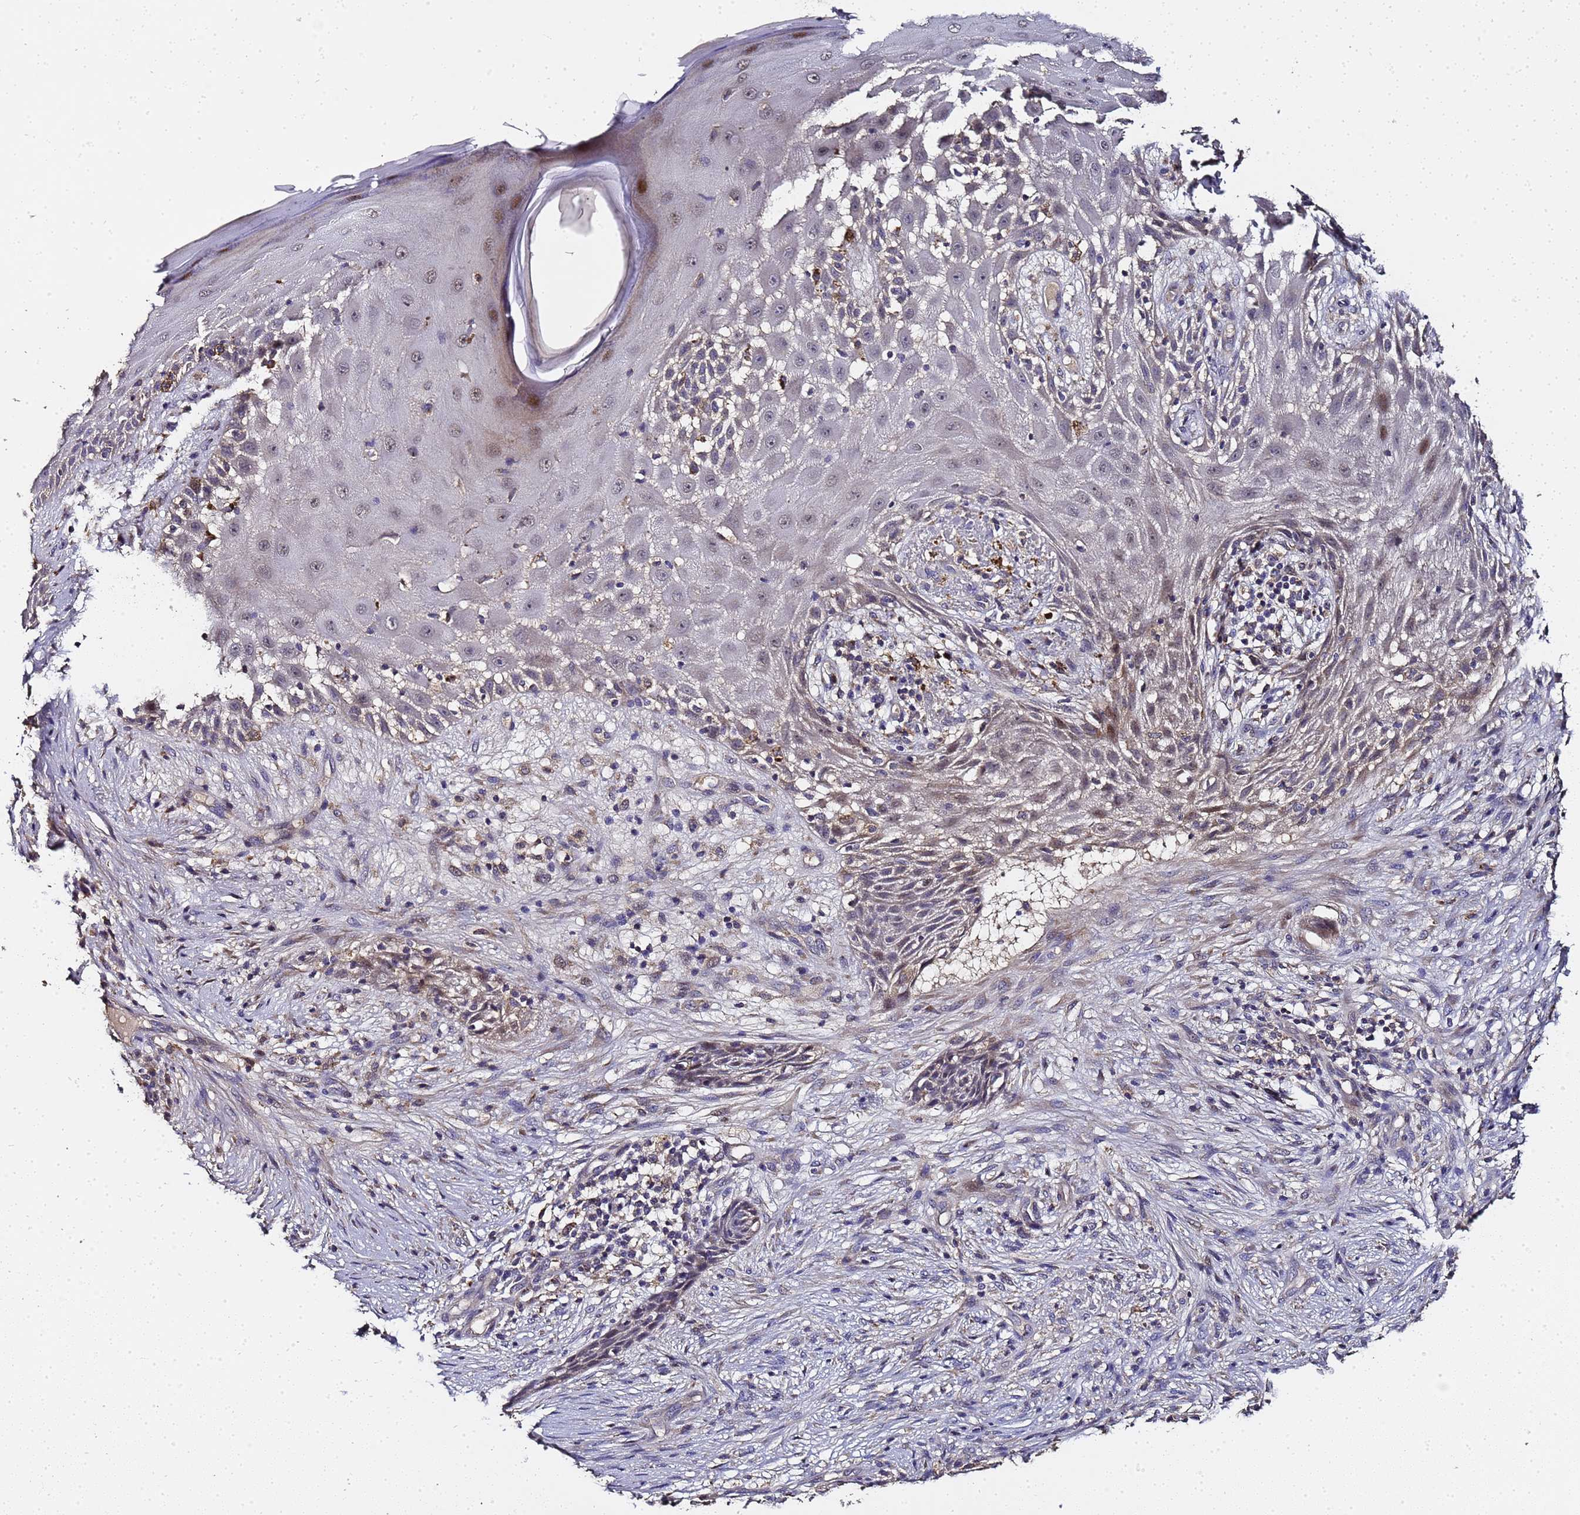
{"staining": {"intensity": "weak", "quantity": "<25%", "location": "nuclear"}, "tissue": "skin cancer", "cell_type": "Tumor cells", "image_type": "cancer", "snomed": [{"axis": "morphology", "description": "Basal cell carcinoma"}, {"axis": "topography", "description": "Skin"}], "caption": "Histopathology image shows no significant protein staining in tumor cells of skin basal cell carcinoma. (IHC, brightfield microscopy, high magnification).", "gene": "LGI4", "patient": {"sex": "female", "age": 65}}